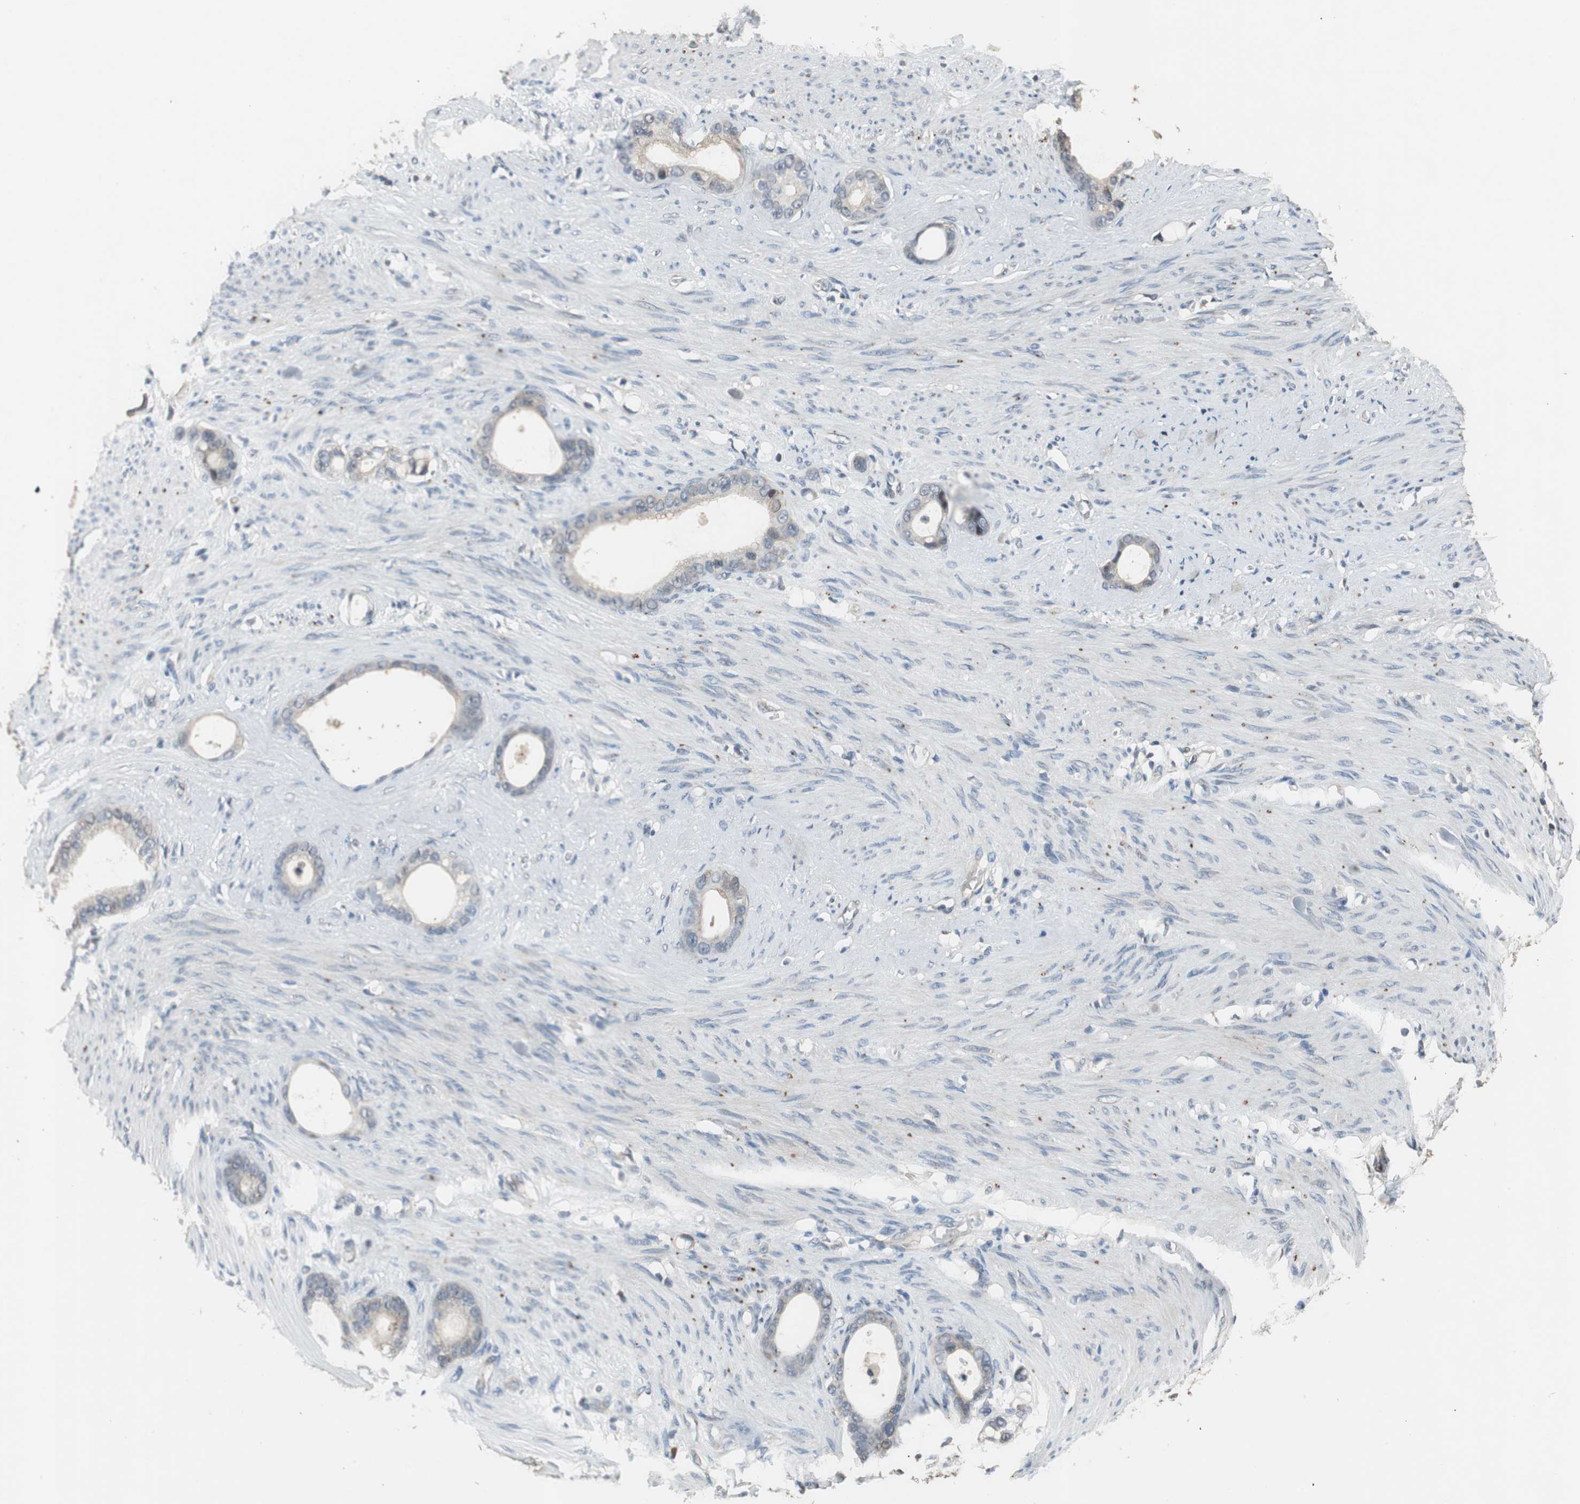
{"staining": {"intensity": "weak", "quantity": "<25%", "location": "cytoplasmic/membranous"}, "tissue": "stomach cancer", "cell_type": "Tumor cells", "image_type": "cancer", "snomed": [{"axis": "morphology", "description": "Adenocarcinoma, NOS"}, {"axis": "topography", "description": "Stomach"}], "caption": "Immunohistochemical staining of adenocarcinoma (stomach) displays no significant staining in tumor cells.", "gene": "PI4KB", "patient": {"sex": "female", "age": 75}}